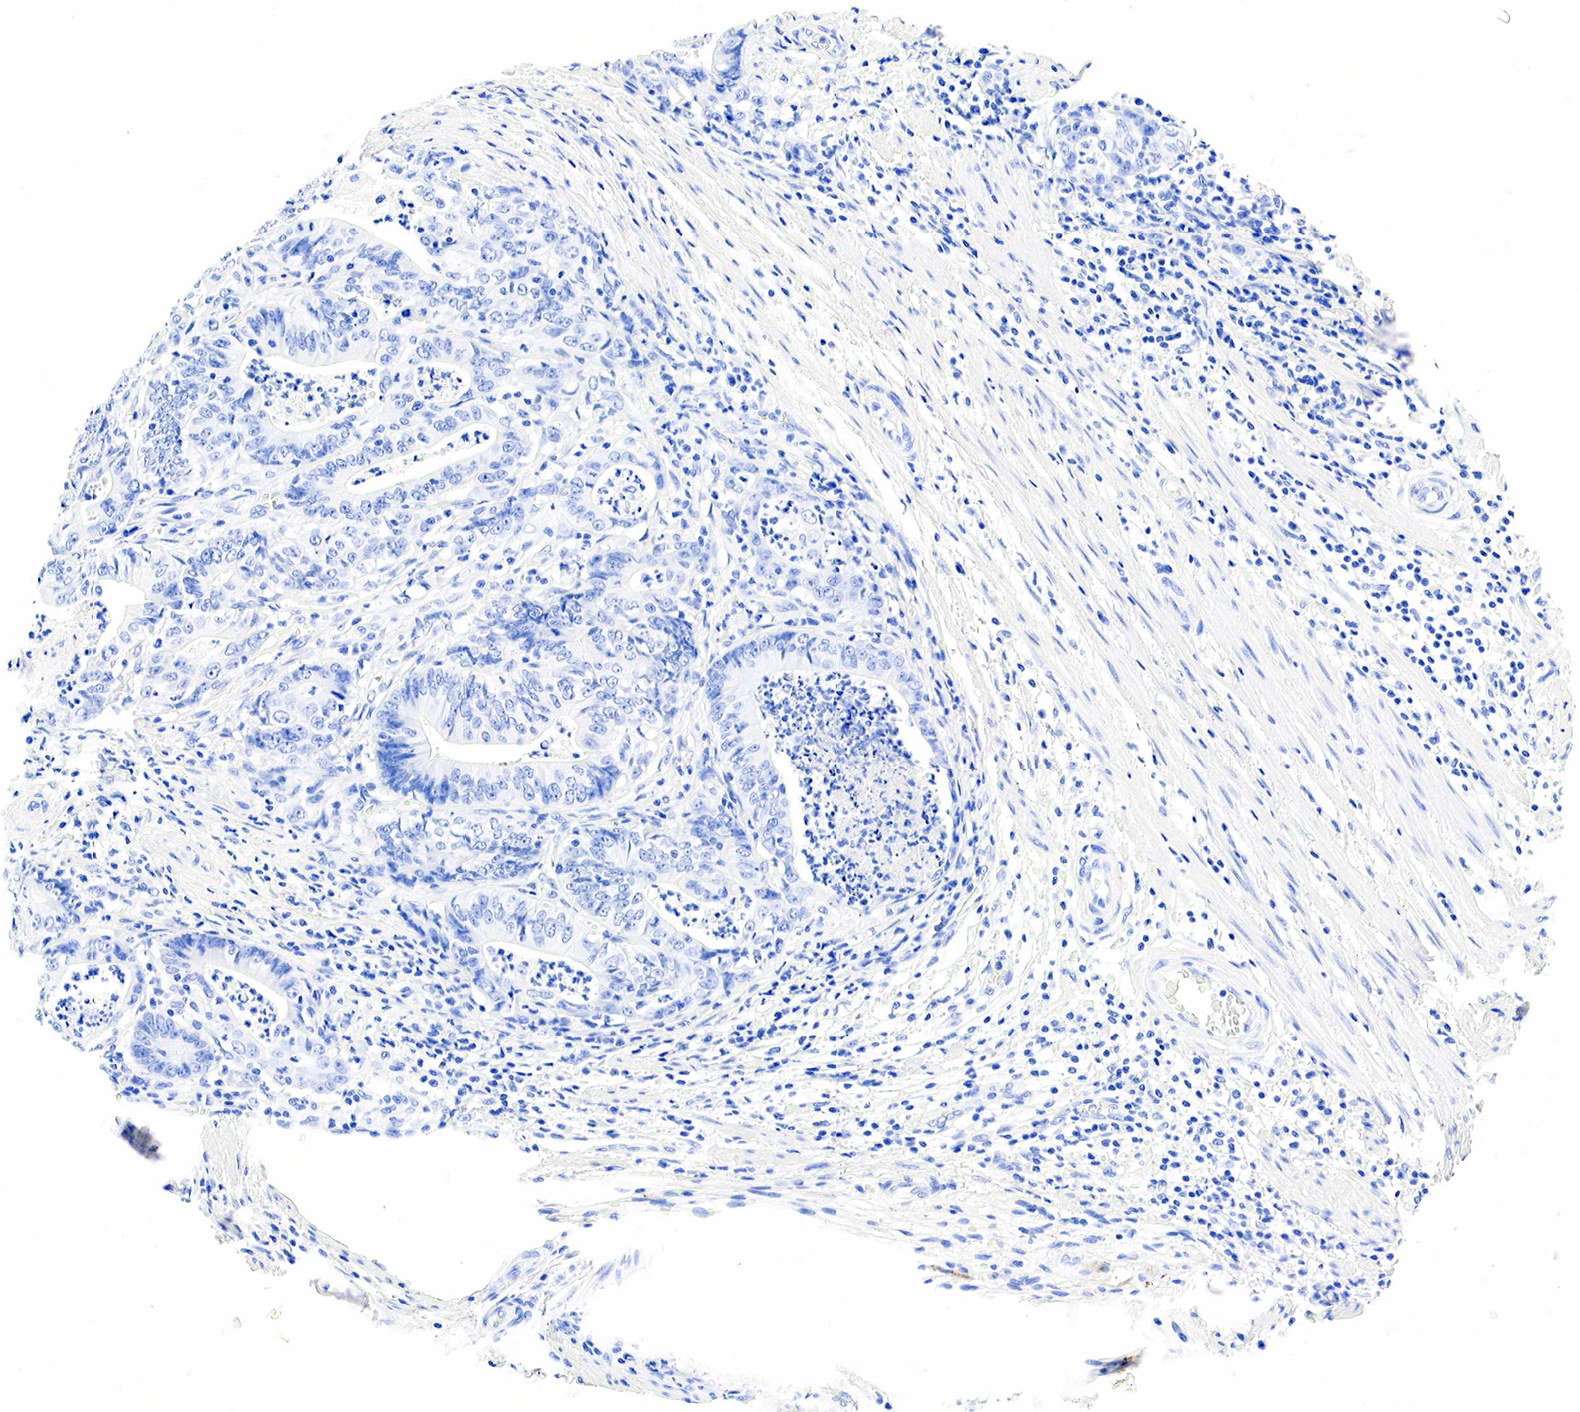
{"staining": {"intensity": "negative", "quantity": "none", "location": "none"}, "tissue": "stomach cancer", "cell_type": "Tumor cells", "image_type": "cancer", "snomed": [{"axis": "morphology", "description": "Adenocarcinoma, NOS"}, {"axis": "topography", "description": "Stomach, lower"}], "caption": "High magnification brightfield microscopy of stomach adenocarcinoma stained with DAB (3,3'-diaminobenzidine) (brown) and counterstained with hematoxylin (blue): tumor cells show no significant positivity. (IHC, brightfield microscopy, high magnification).", "gene": "CHGA", "patient": {"sex": "female", "age": 86}}